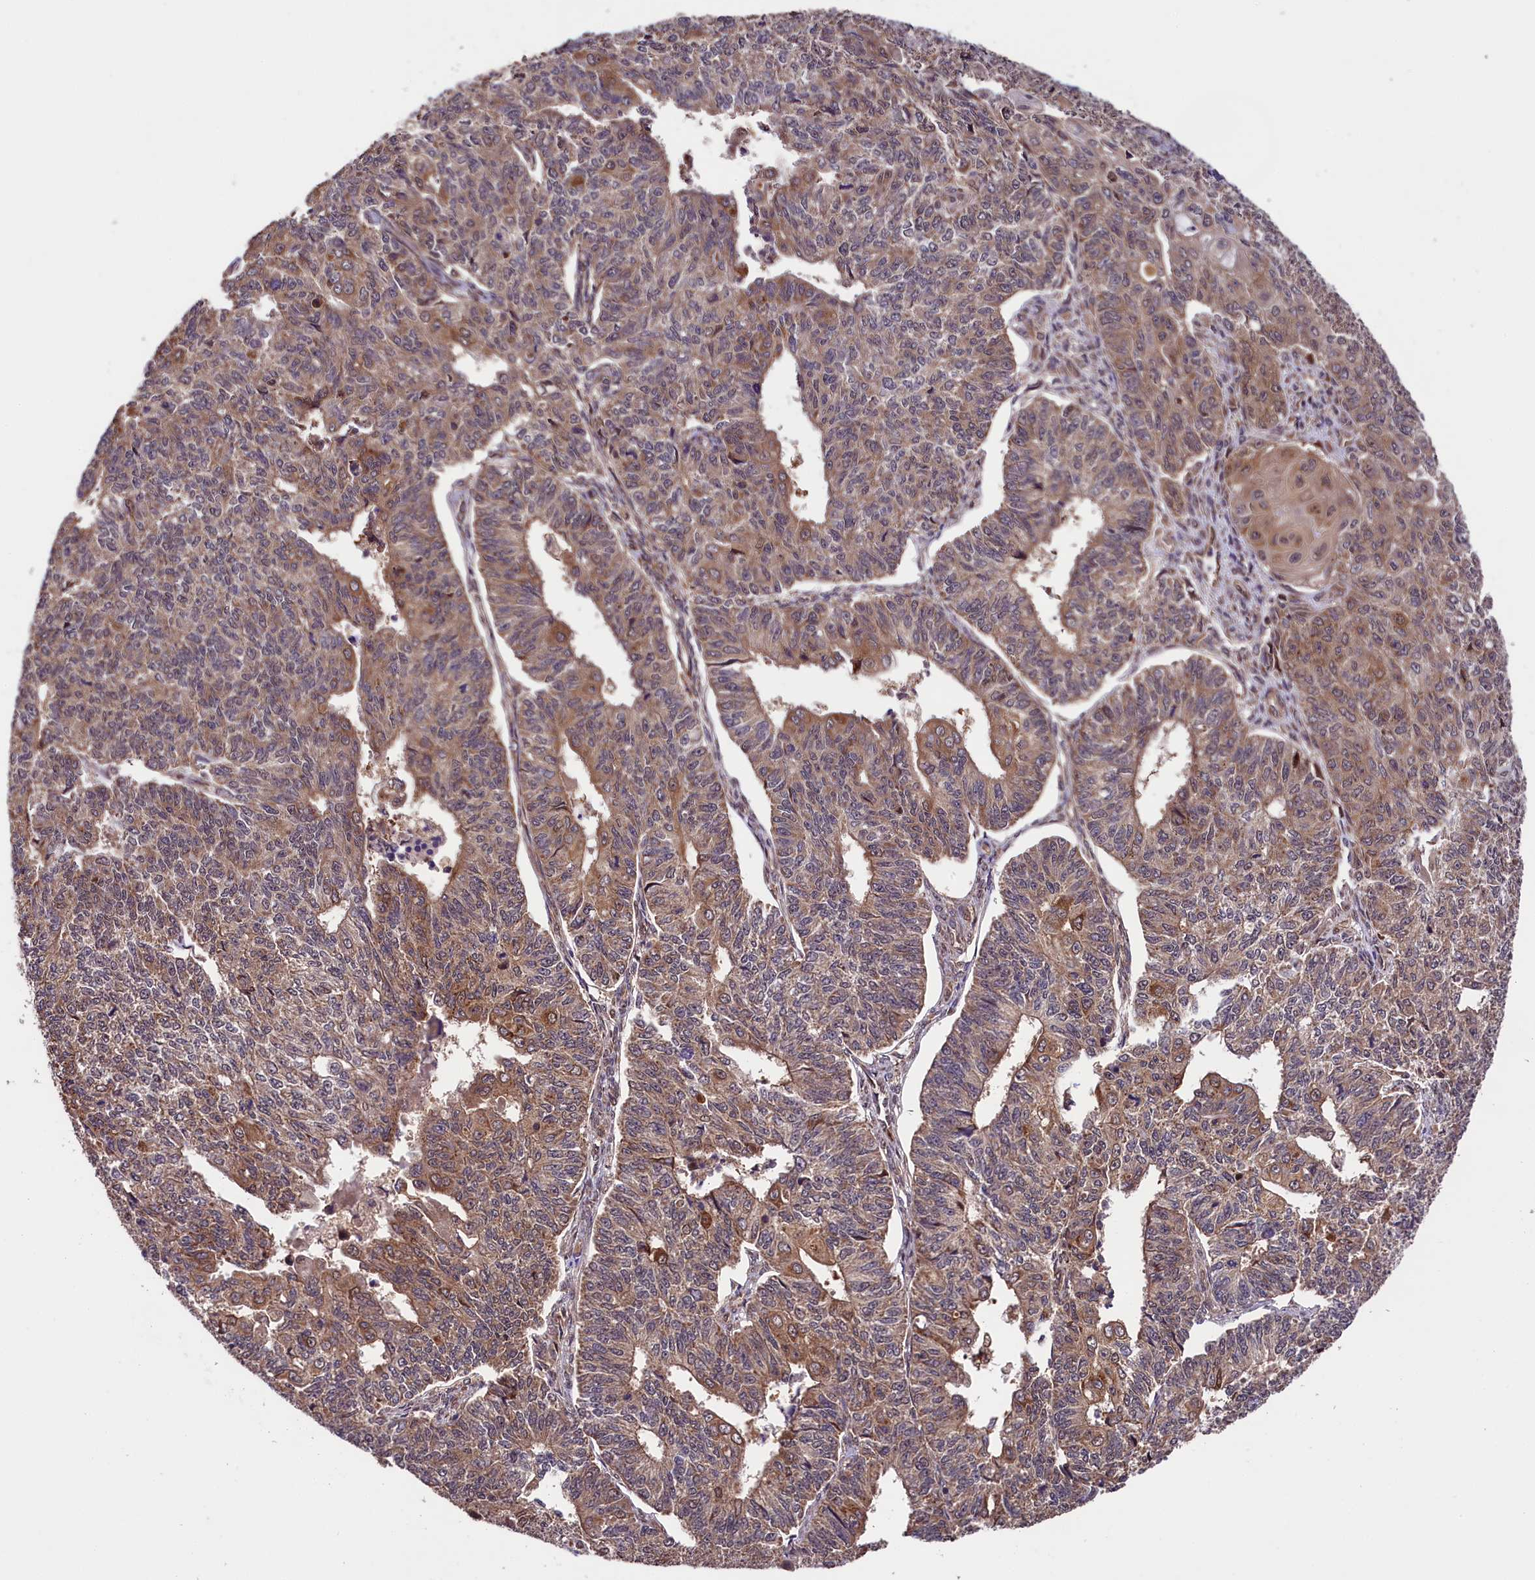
{"staining": {"intensity": "moderate", "quantity": ">75%", "location": "cytoplasmic/membranous"}, "tissue": "endometrial cancer", "cell_type": "Tumor cells", "image_type": "cancer", "snomed": [{"axis": "morphology", "description": "Adenocarcinoma, NOS"}, {"axis": "topography", "description": "Endometrium"}], "caption": "DAB immunohistochemical staining of human endometrial cancer shows moderate cytoplasmic/membranous protein expression in approximately >75% of tumor cells.", "gene": "DOHH", "patient": {"sex": "female", "age": 32}}